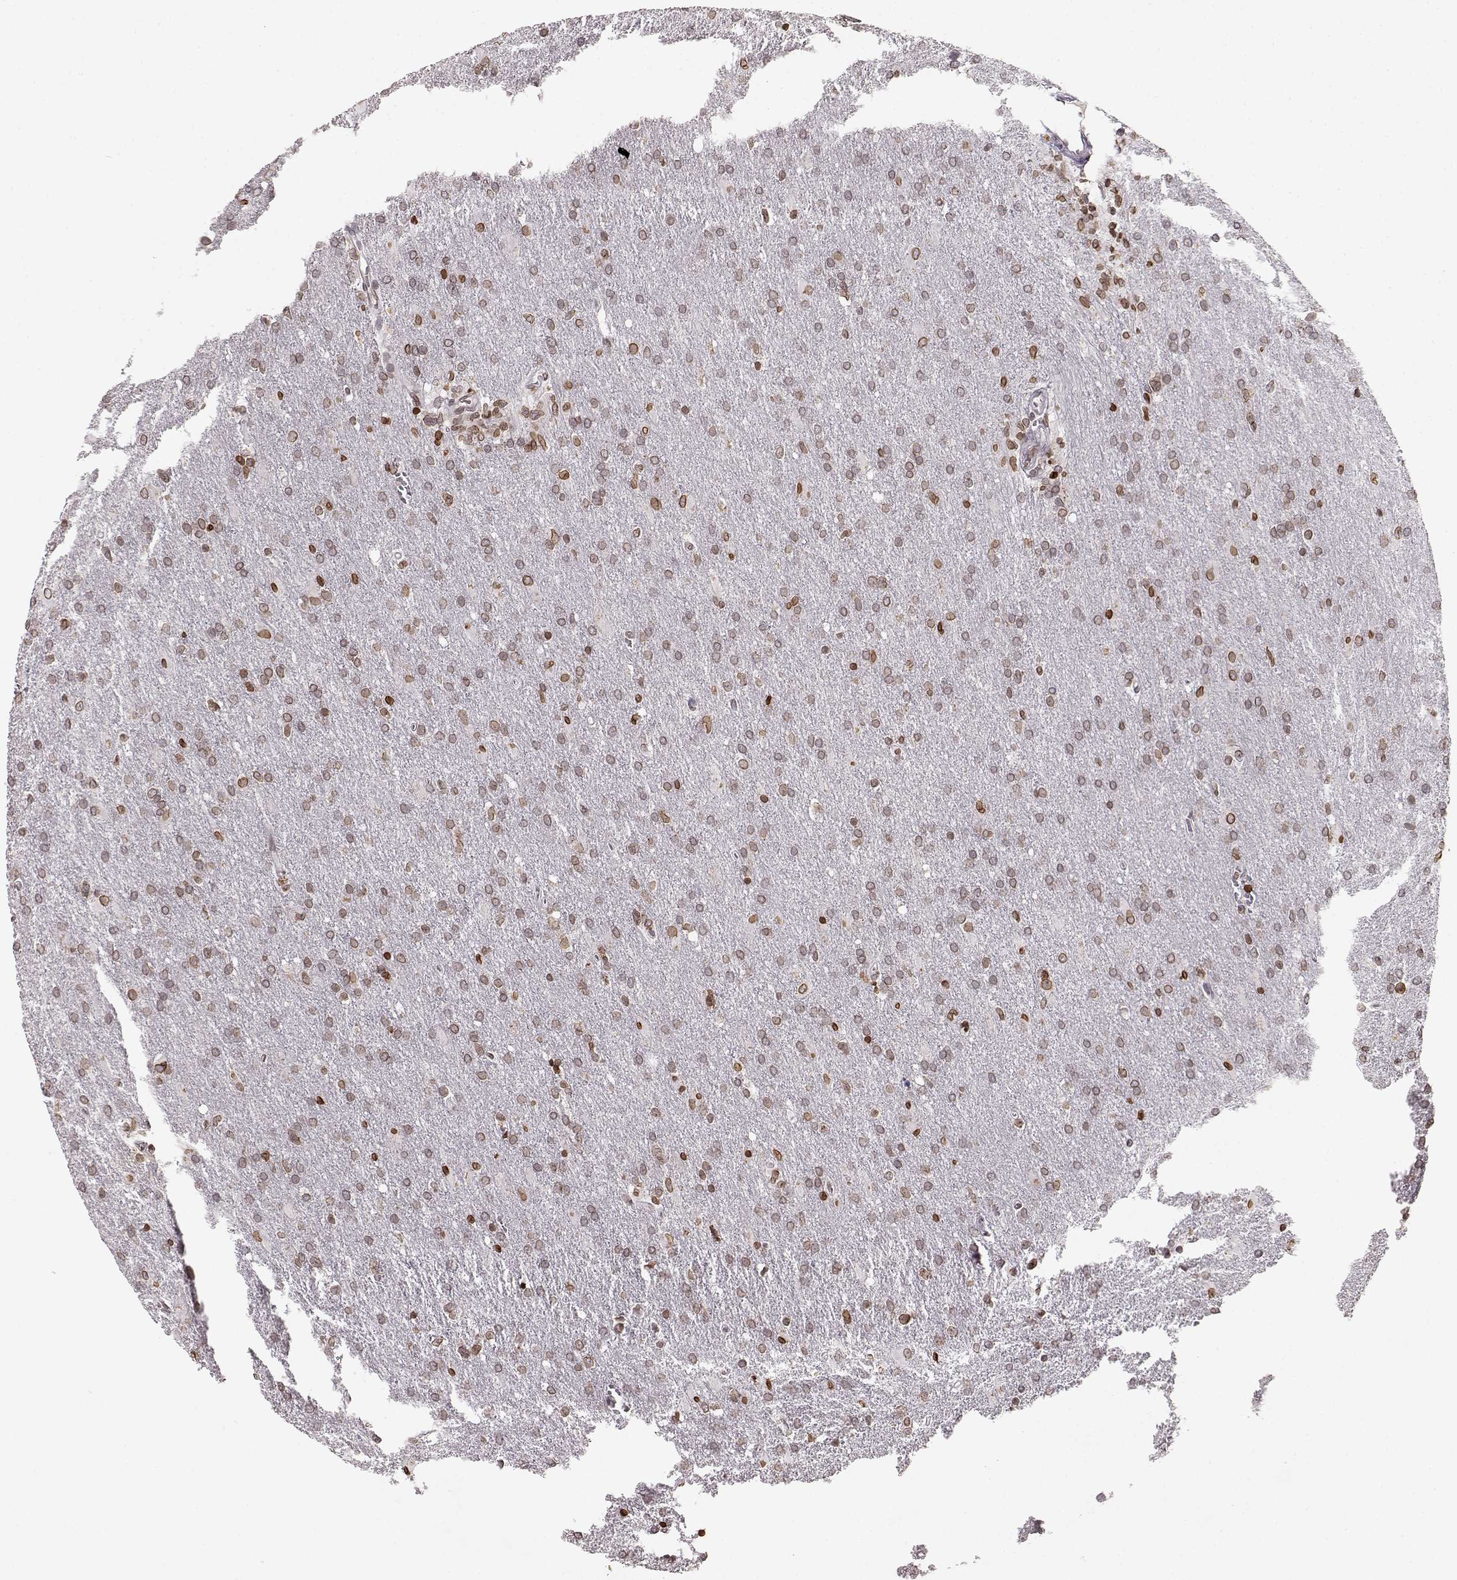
{"staining": {"intensity": "moderate", "quantity": ">75%", "location": "cytoplasmic/membranous,nuclear"}, "tissue": "glioma", "cell_type": "Tumor cells", "image_type": "cancer", "snomed": [{"axis": "morphology", "description": "Glioma, malignant, High grade"}, {"axis": "topography", "description": "Brain"}], "caption": "A high-resolution photomicrograph shows immunohistochemistry (IHC) staining of high-grade glioma (malignant), which demonstrates moderate cytoplasmic/membranous and nuclear positivity in approximately >75% of tumor cells. The staining was performed using DAB (3,3'-diaminobenzidine), with brown indicating positive protein expression. Nuclei are stained blue with hematoxylin.", "gene": "DCAF12", "patient": {"sex": "male", "age": 68}}